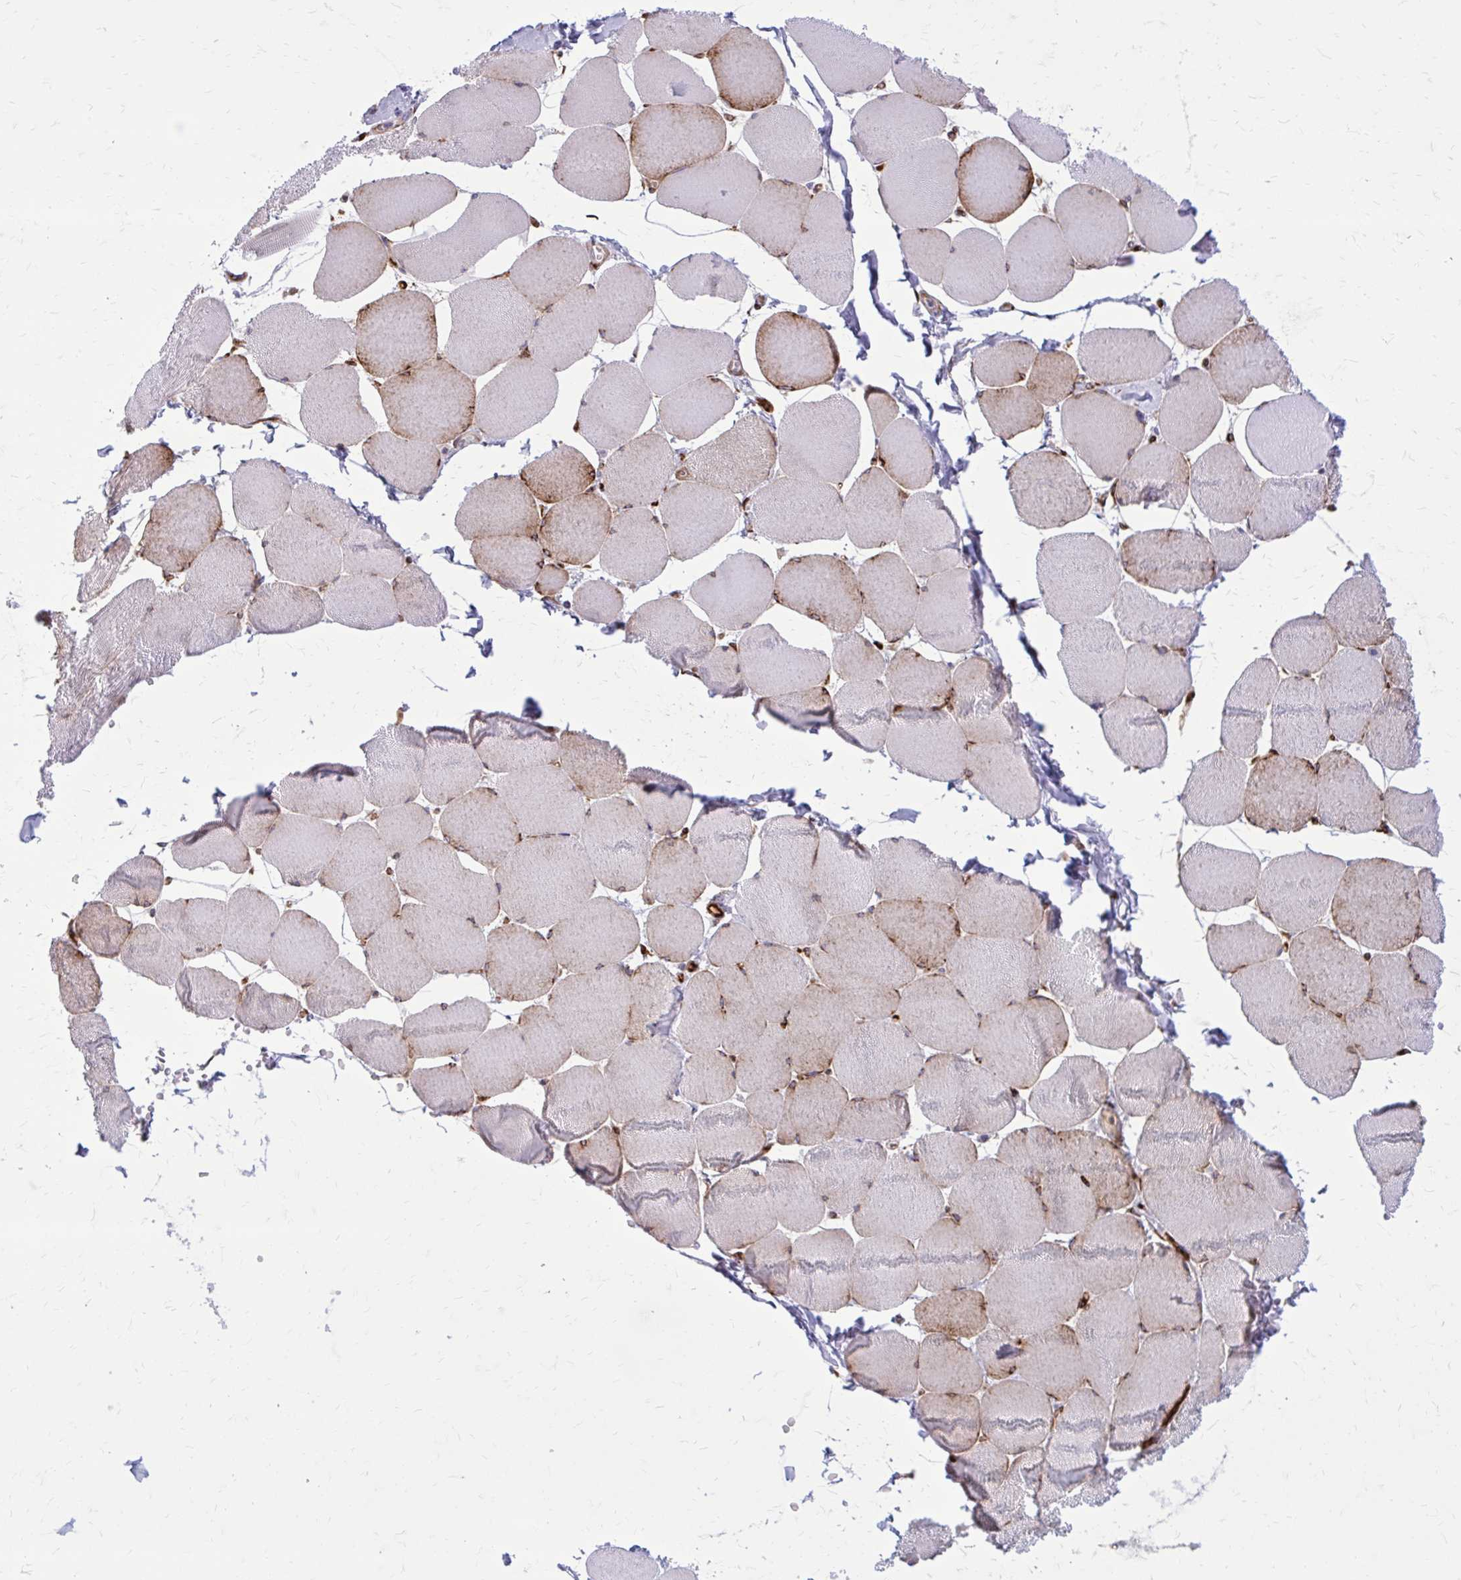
{"staining": {"intensity": "moderate", "quantity": "<25%", "location": "cytoplasmic/membranous"}, "tissue": "skeletal muscle", "cell_type": "Myocytes", "image_type": "normal", "snomed": [{"axis": "morphology", "description": "Normal tissue, NOS"}, {"axis": "topography", "description": "Skeletal muscle"}], "caption": "Immunohistochemical staining of unremarkable human skeletal muscle displays low levels of moderate cytoplasmic/membranous expression in approximately <25% of myocytes. Immunohistochemistry stains the protein of interest in brown and the nuclei are stained blue.", "gene": "BEND5", "patient": {"sex": "female", "age": 75}}